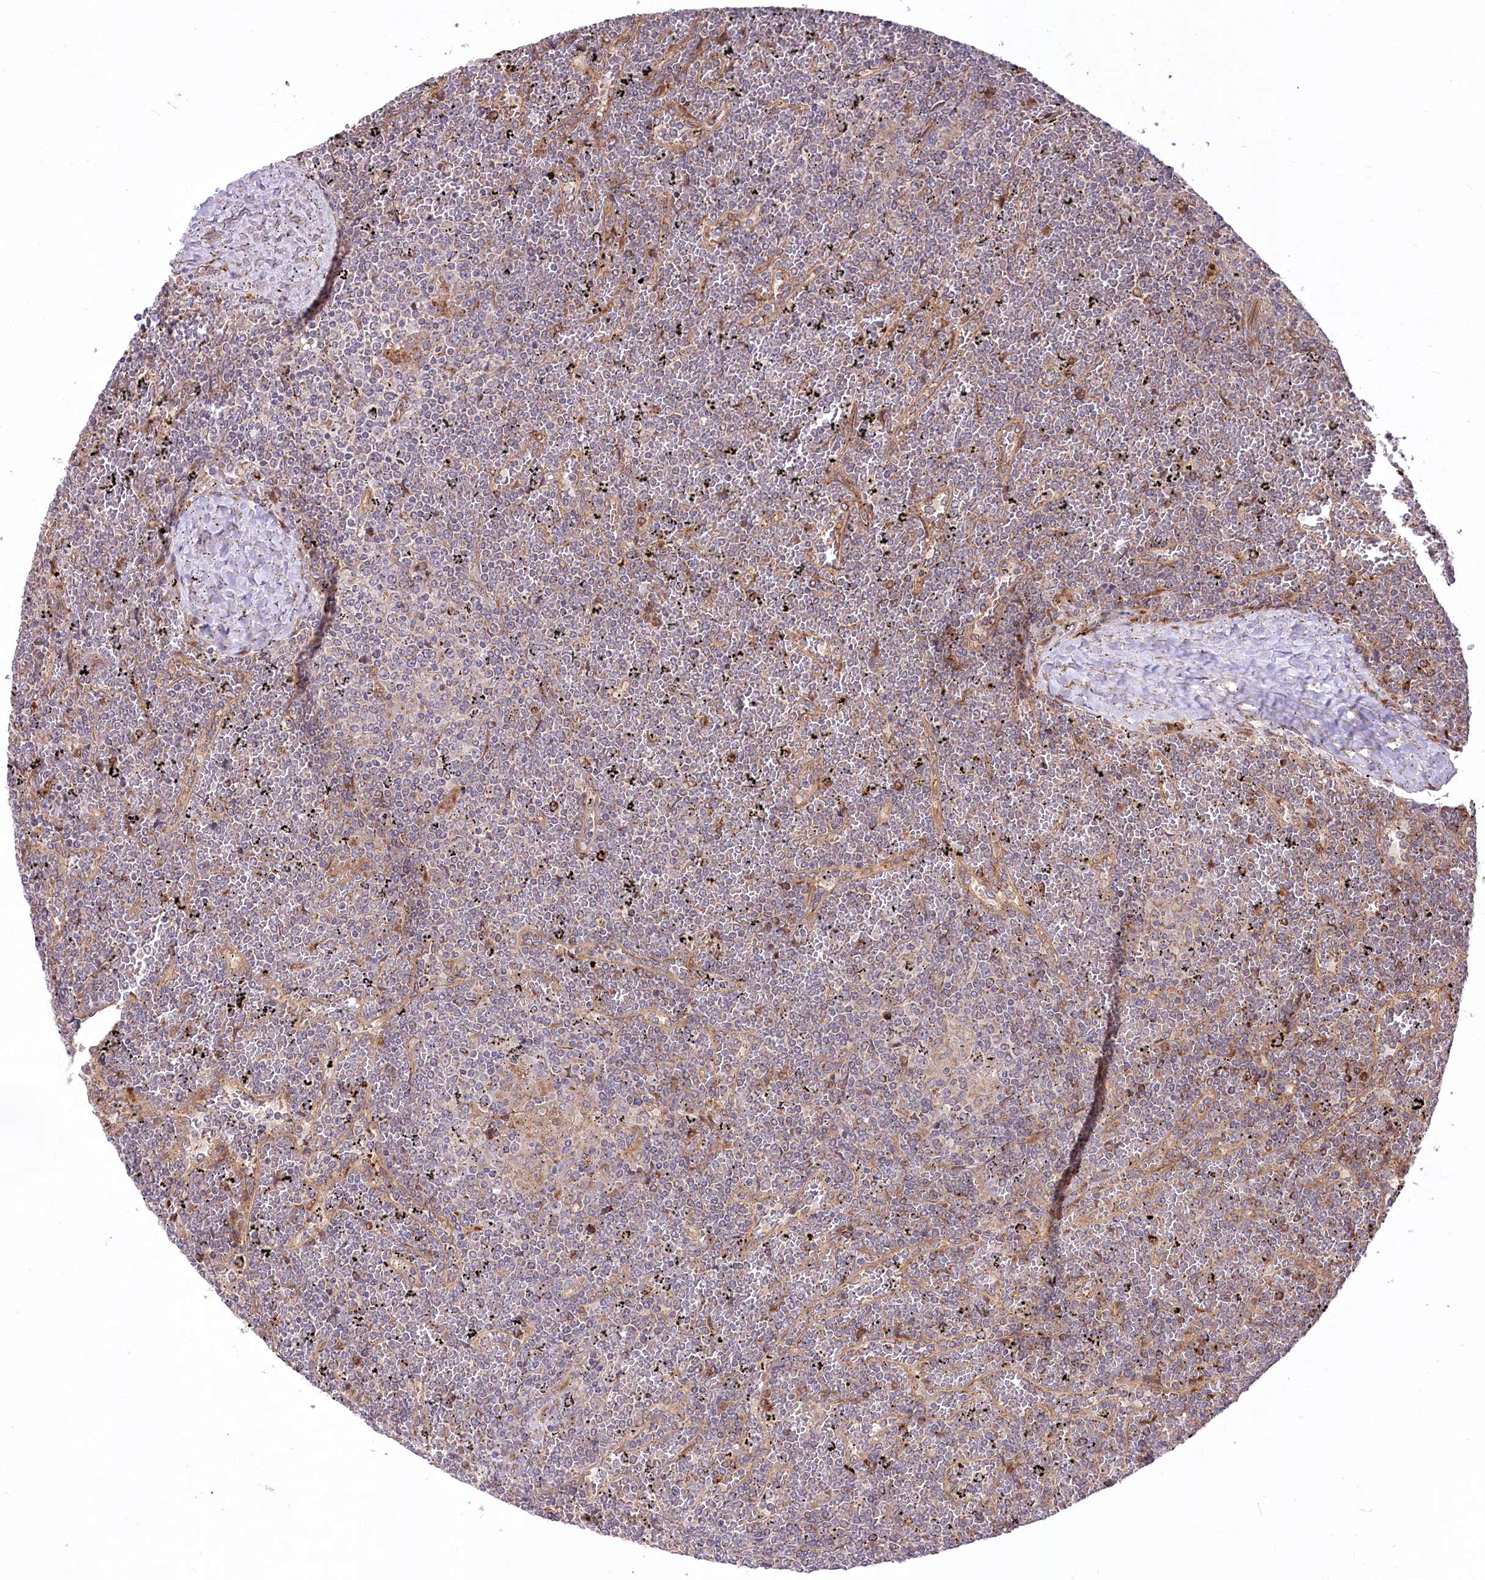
{"staining": {"intensity": "negative", "quantity": "none", "location": "none"}, "tissue": "lymphoma", "cell_type": "Tumor cells", "image_type": "cancer", "snomed": [{"axis": "morphology", "description": "Malignant lymphoma, non-Hodgkin's type, Low grade"}, {"axis": "topography", "description": "Spleen"}], "caption": "High power microscopy image of an immunohistochemistry (IHC) histopathology image of low-grade malignant lymphoma, non-Hodgkin's type, revealing no significant staining in tumor cells. (Immunohistochemistry, brightfield microscopy, high magnification).", "gene": "PSTK", "patient": {"sex": "female", "age": 19}}